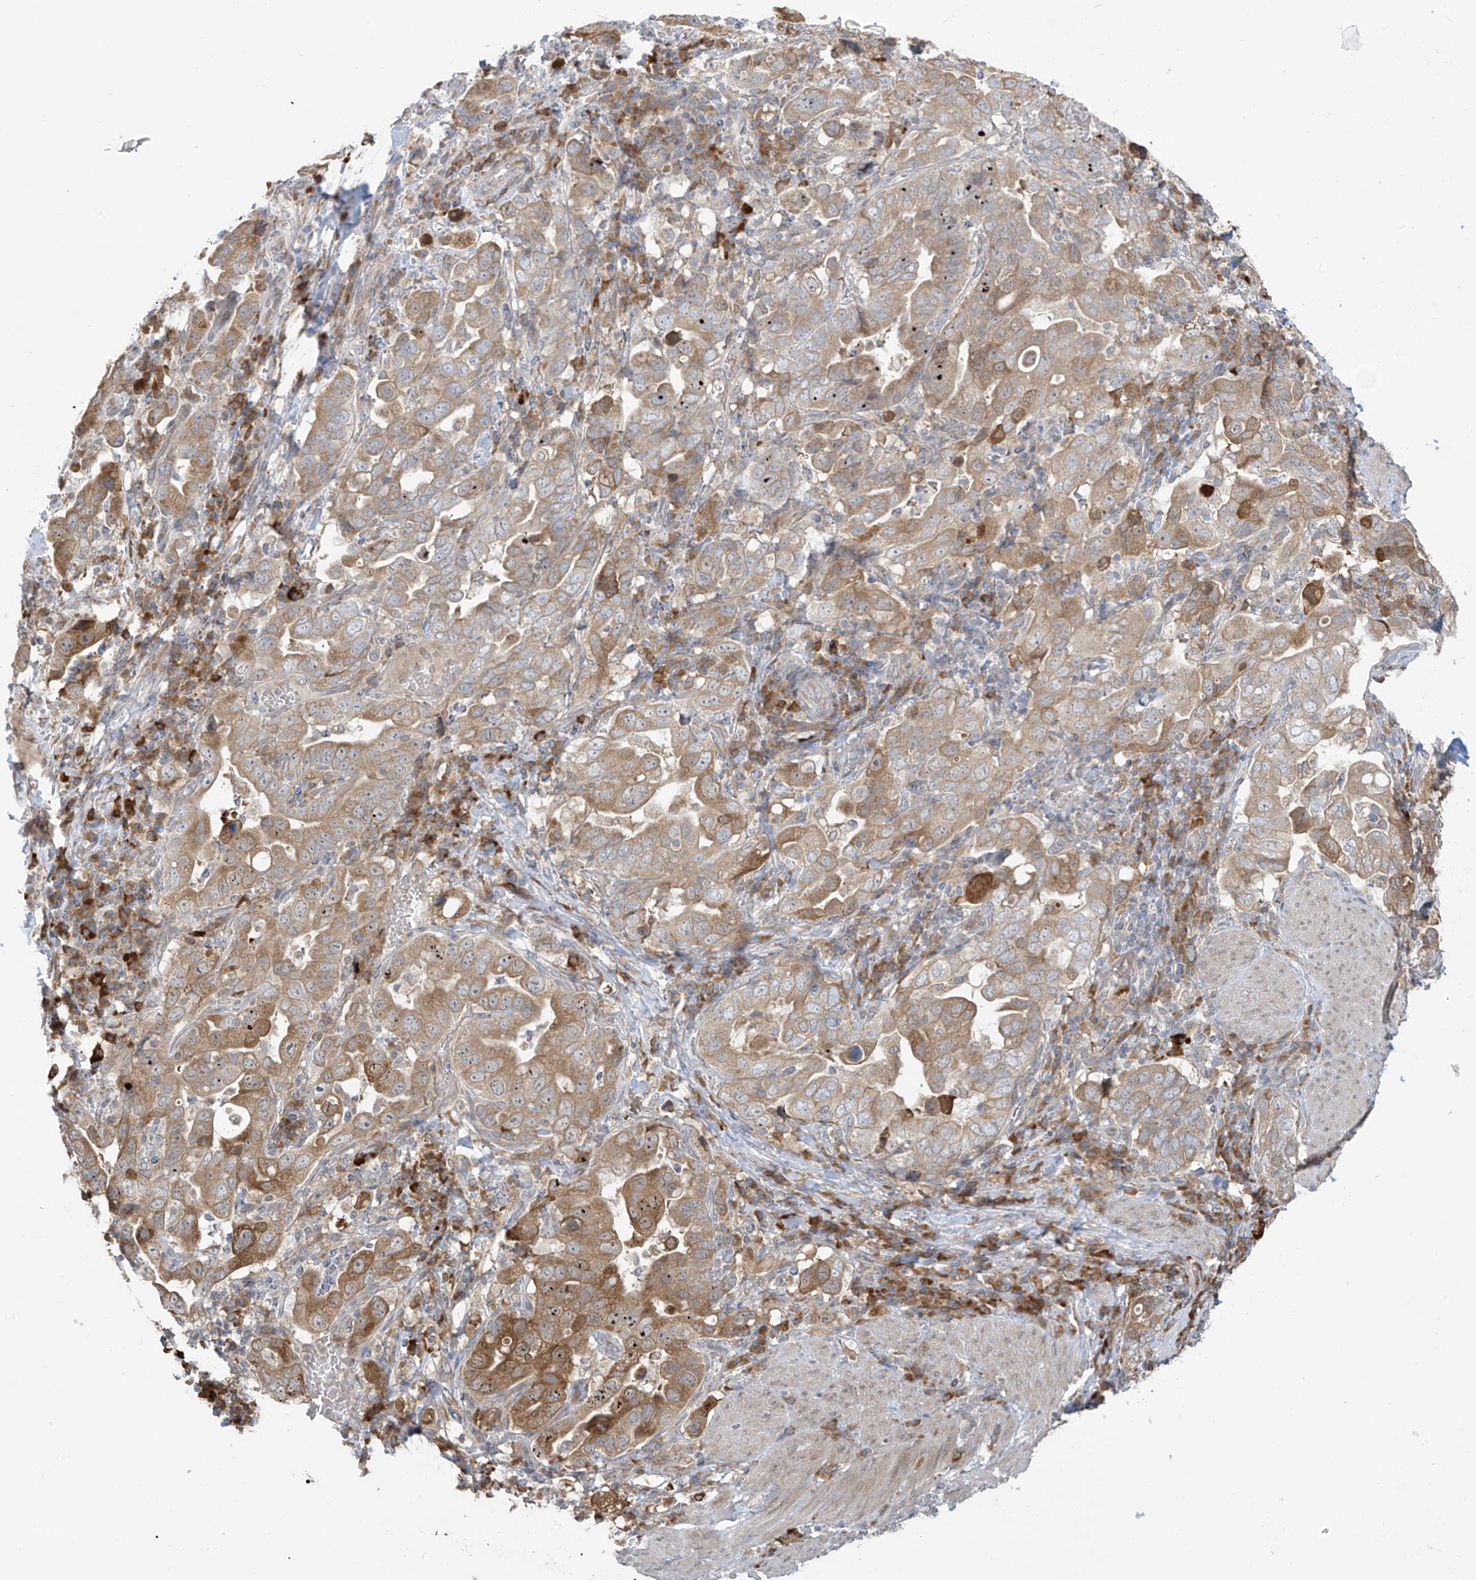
{"staining": {"intensity": "moderate", "quantity": ">75%", "location": "cytoplasmic/membranous"}, "tissue": "stomach cancer", "cell_type": "Tumor cells", "image_type": "cancer", "snomed": [{"axis": "morphology", "description": "Adenocarcinoma, NOS"}, {"axis": "topography", "description": "Stomach, upper"}], "caption": "Stomach cancer (adenocarcinoma) tissue exhibits moderate cytoplasmic/membranous staining in approximately >75% of tumor cells", "gene": "PPAT", "patient": {"sex": "male", "age": 62}}